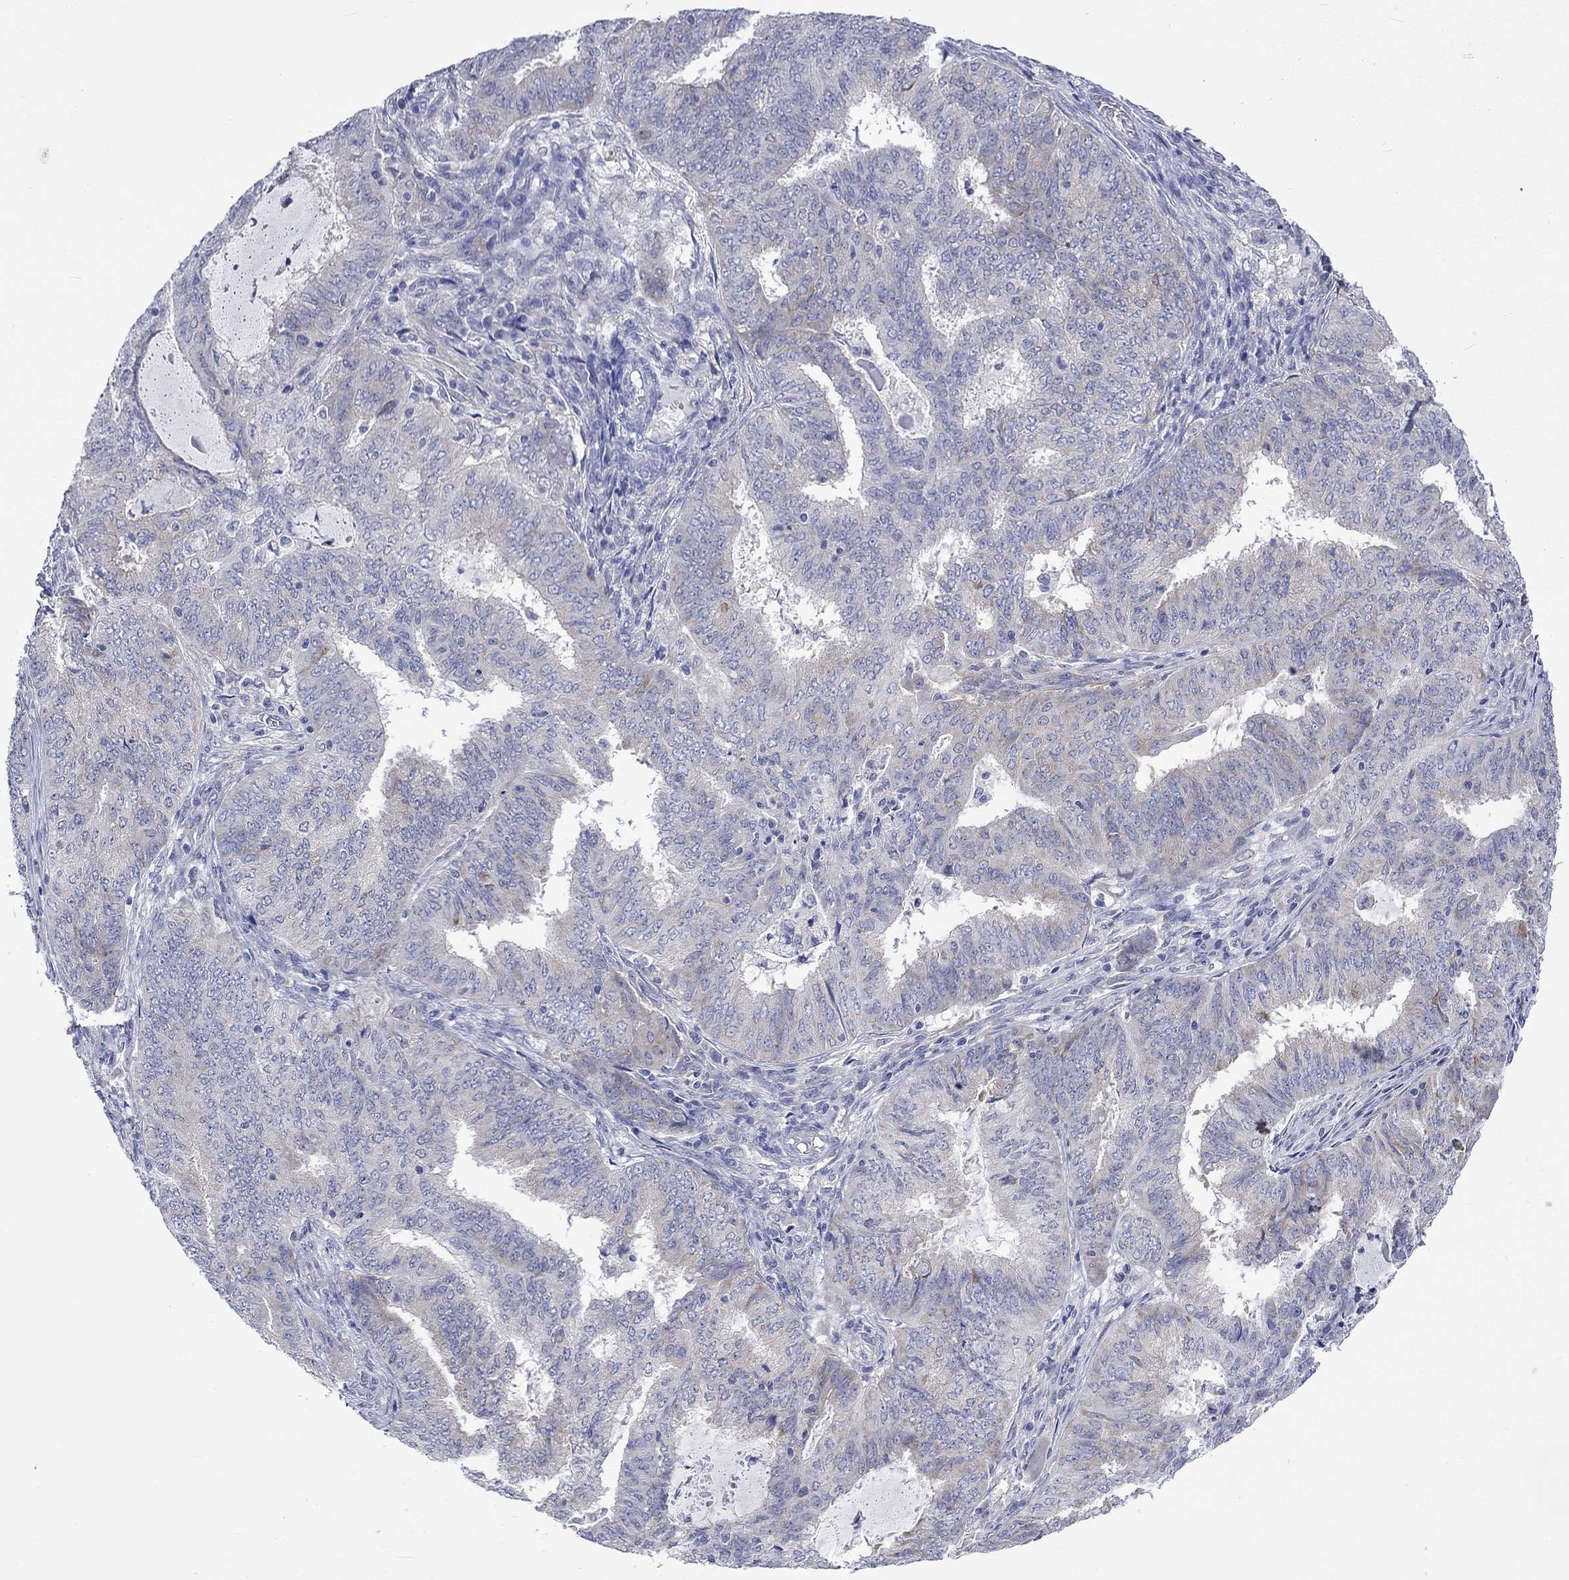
{"staining": {"intensity": "weak", "quantity": "<25%", "location": "cytoplasmic/membranous"}, "tissue": "endometrial cancer", "cell_type": "Tumor cells", "image_type": "cancer", "snomed": [{"axis": "morphology", "description": "Adenocarcinoma, NOS"}, {"axis": "topography", "description": "Endometrium"}], "caption": "Immunohistochemical staining of endometrial adenocarcinoma demonstrates no significant staining in tumor cells.", "gene": "CERS1", "patient": {"sex": "female", "age": 62}}